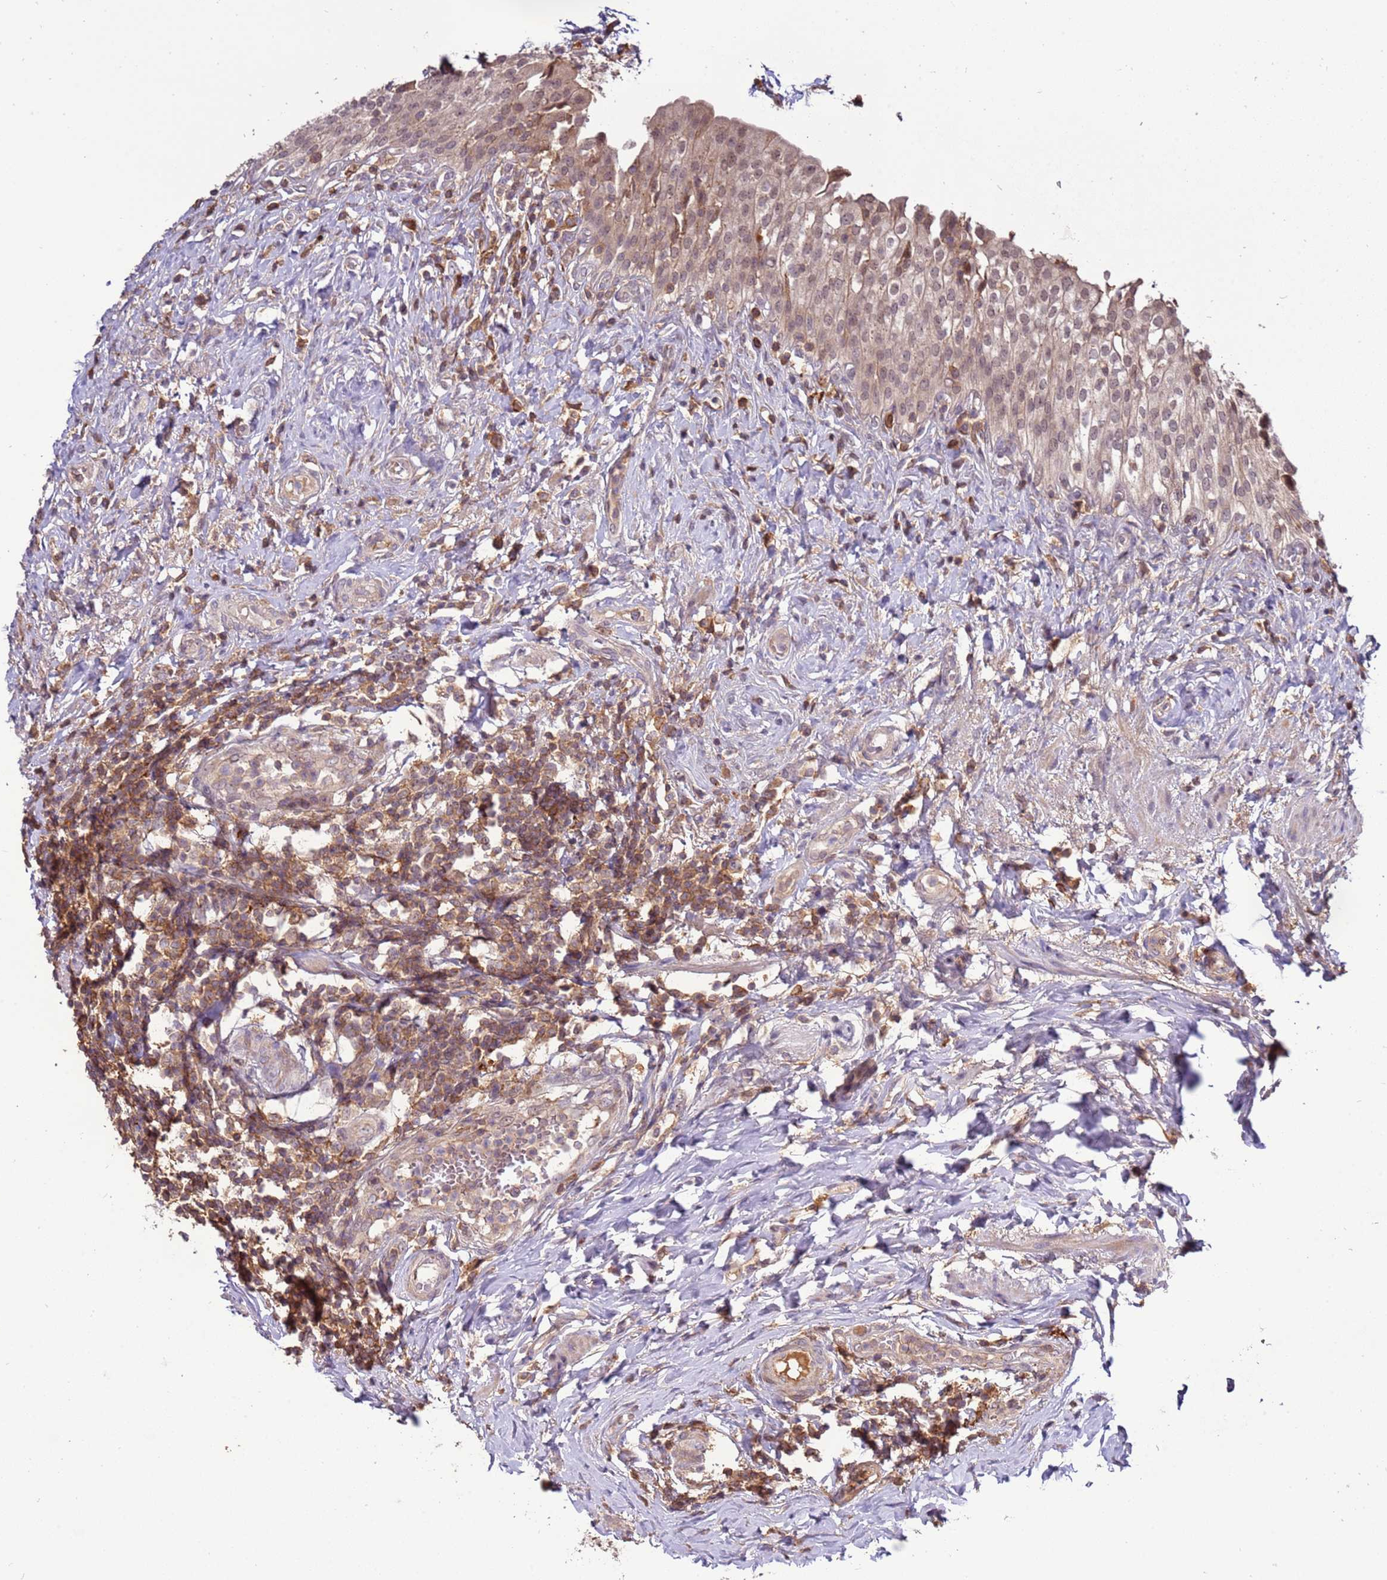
{"staining": {"intensity": "moderate", "quantity": ">75%", "location": "cytoplasmic/membranous,nuclear"}, "tissue": "urinary bladder", "cell_type": "Urothelial cells", "image_type": "normal", "snomed": [{"axis": "morphology", "description": "Normal tissue, NOS"}, {"axis": "morphology", "description": "Inflammation, NOS"}, {"axis": "topography", "description": "Urinary bladder"}], "caption": "Immunohistochemical staining of normal human urinary bladder displays moderate cytoplasmic/membranous,nuclear protein expression in approximately >75% of urothelial cells. The staining was performed using DAB, with brown indicating positive protein expression. Nuclei are stained blue with hematoxylin.", "gene": "ZNF624", "patient": {"sex": "male", "age": 64}}